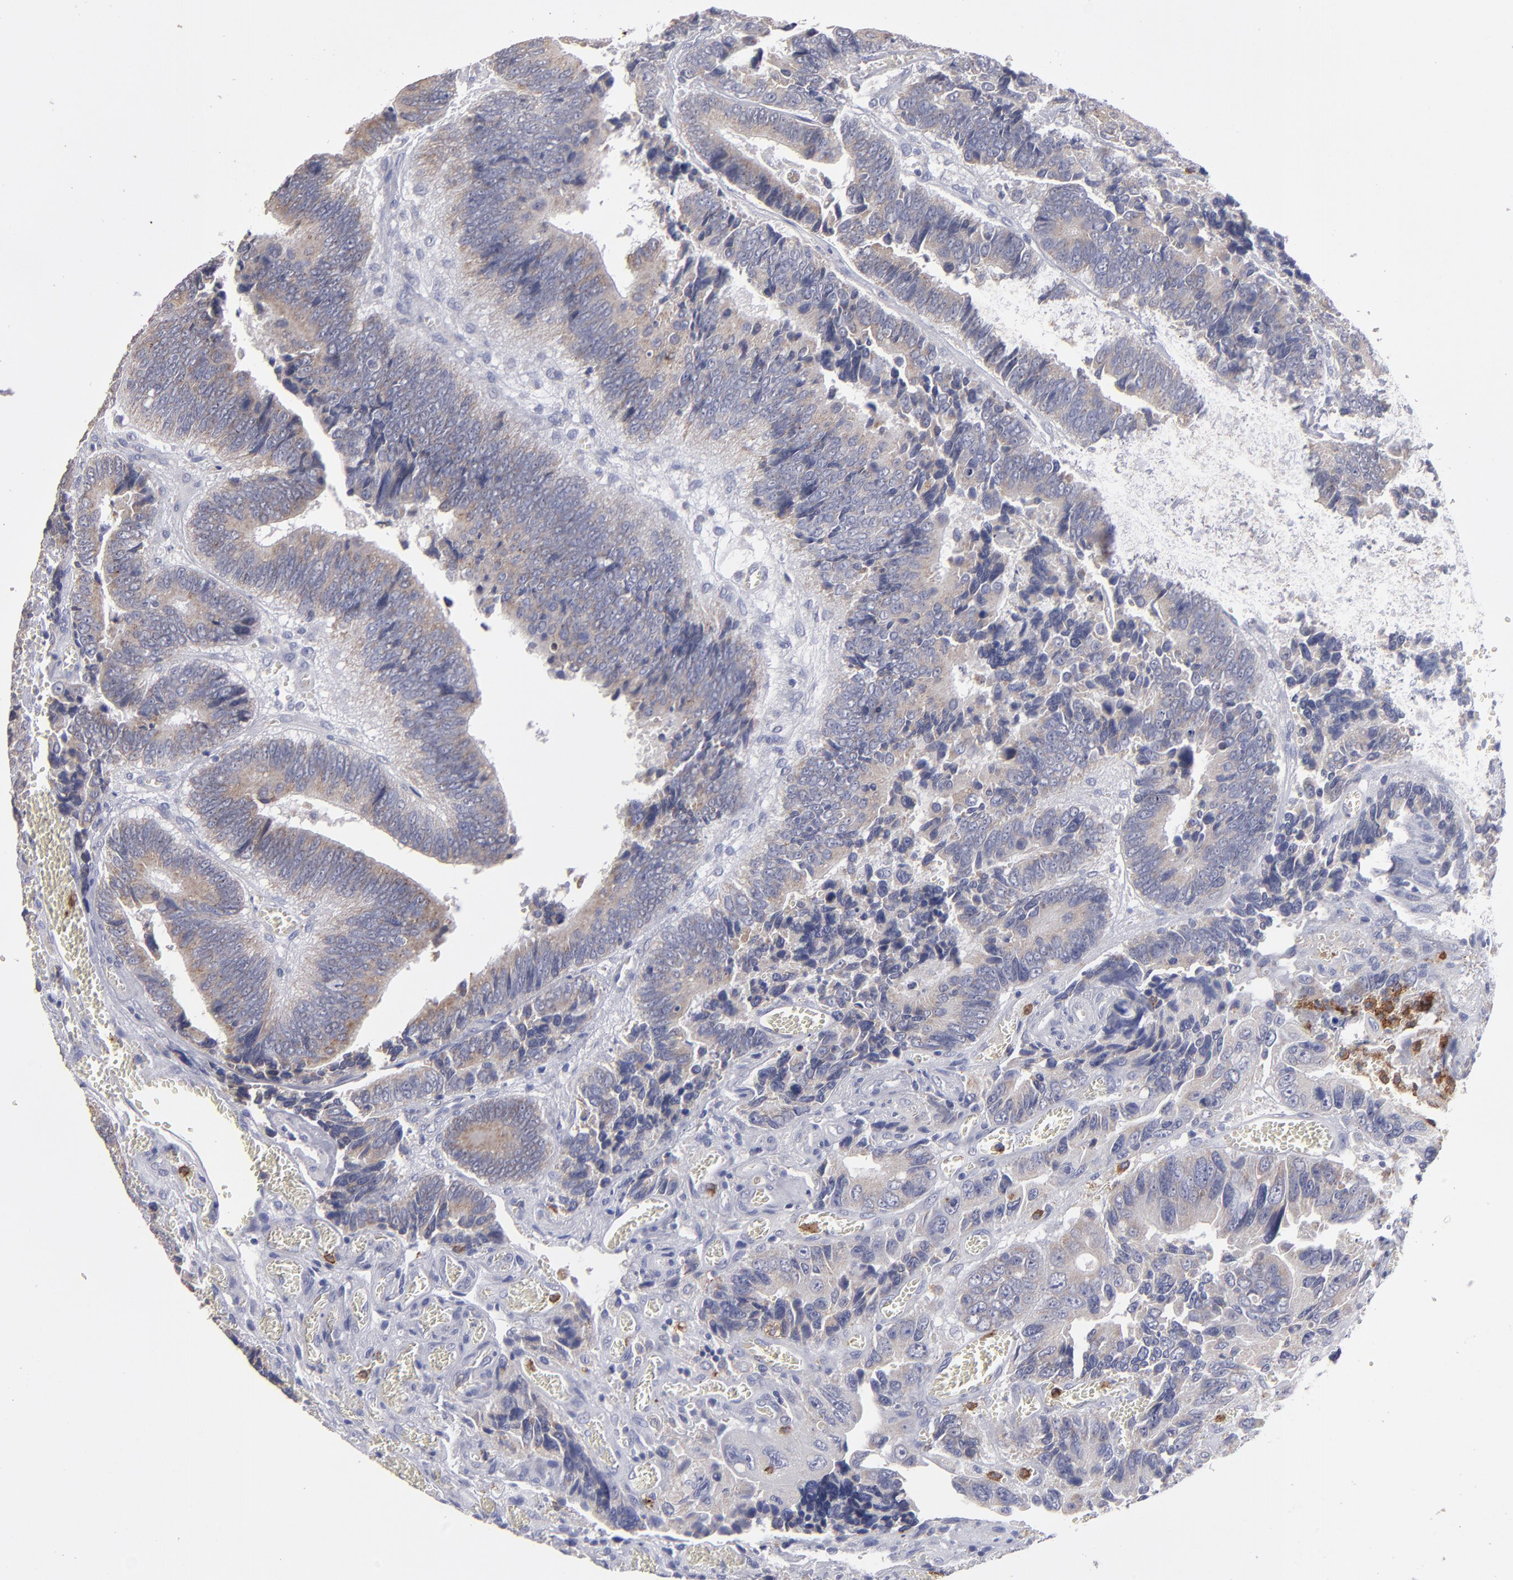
{"staining": {"intensity": "weak", "quantity": ">75%", "location": "cytoplasmic/membranous"}, "tissue": "colorectal cancer", "cell_type": "Tumor cells", "image_type": "cancer", "snomed": [{"axis": "morphology", "description": "Adenocarcinoma, NOS"}, {"axis": "topography", "description": "Colon"}], "caption": "Colorectal adenocarcinoma was stained to show a protein in brown. There is low levels of weak cytoplasmic/membranous expression in approximately >75% of tumor cells. (IHC, brightfield microscopy, high magnification).", "gene": "FGR", "patient": {"sex": "male", "age": 72}}